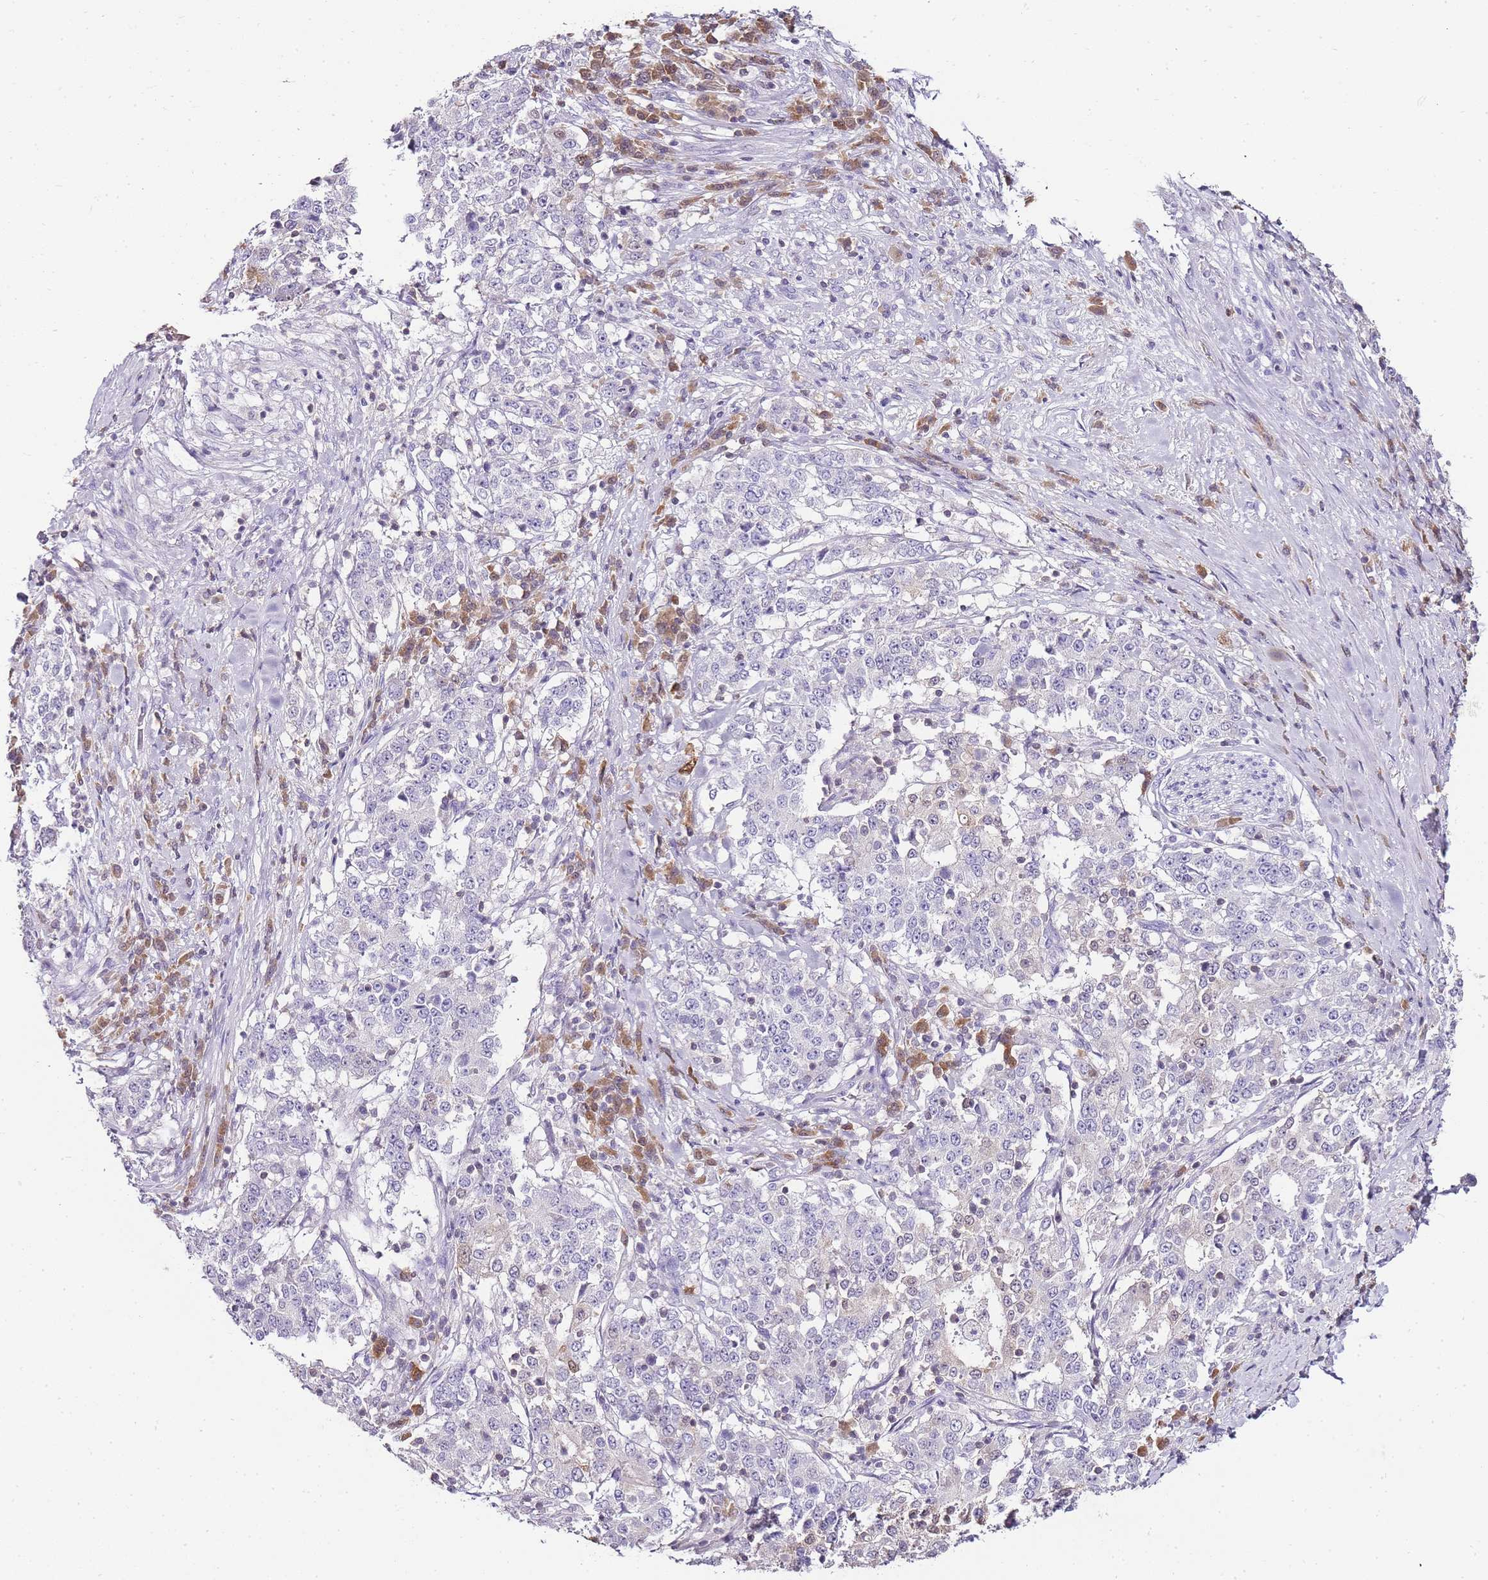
{"staining": {"intensity": "negative", "quantity": "none", "location": "none"}, "tissue": "stomach cancer", "cell_type": "Tumor cells", "image_type": "cancer", "snomed": [{"axis": "morphology", "description": "Adenocarcinoma, NOS"}, {"axis": "topography", "description": "Stomach"}], "caption": "High power microscopy histopathology image of an IHC photomicrograph of adenocarcinoma (stomach), revealing no significant positivity in tumor cells.", "gene": "ZBP1", "patient": {"sex": "male", "age": 59}}